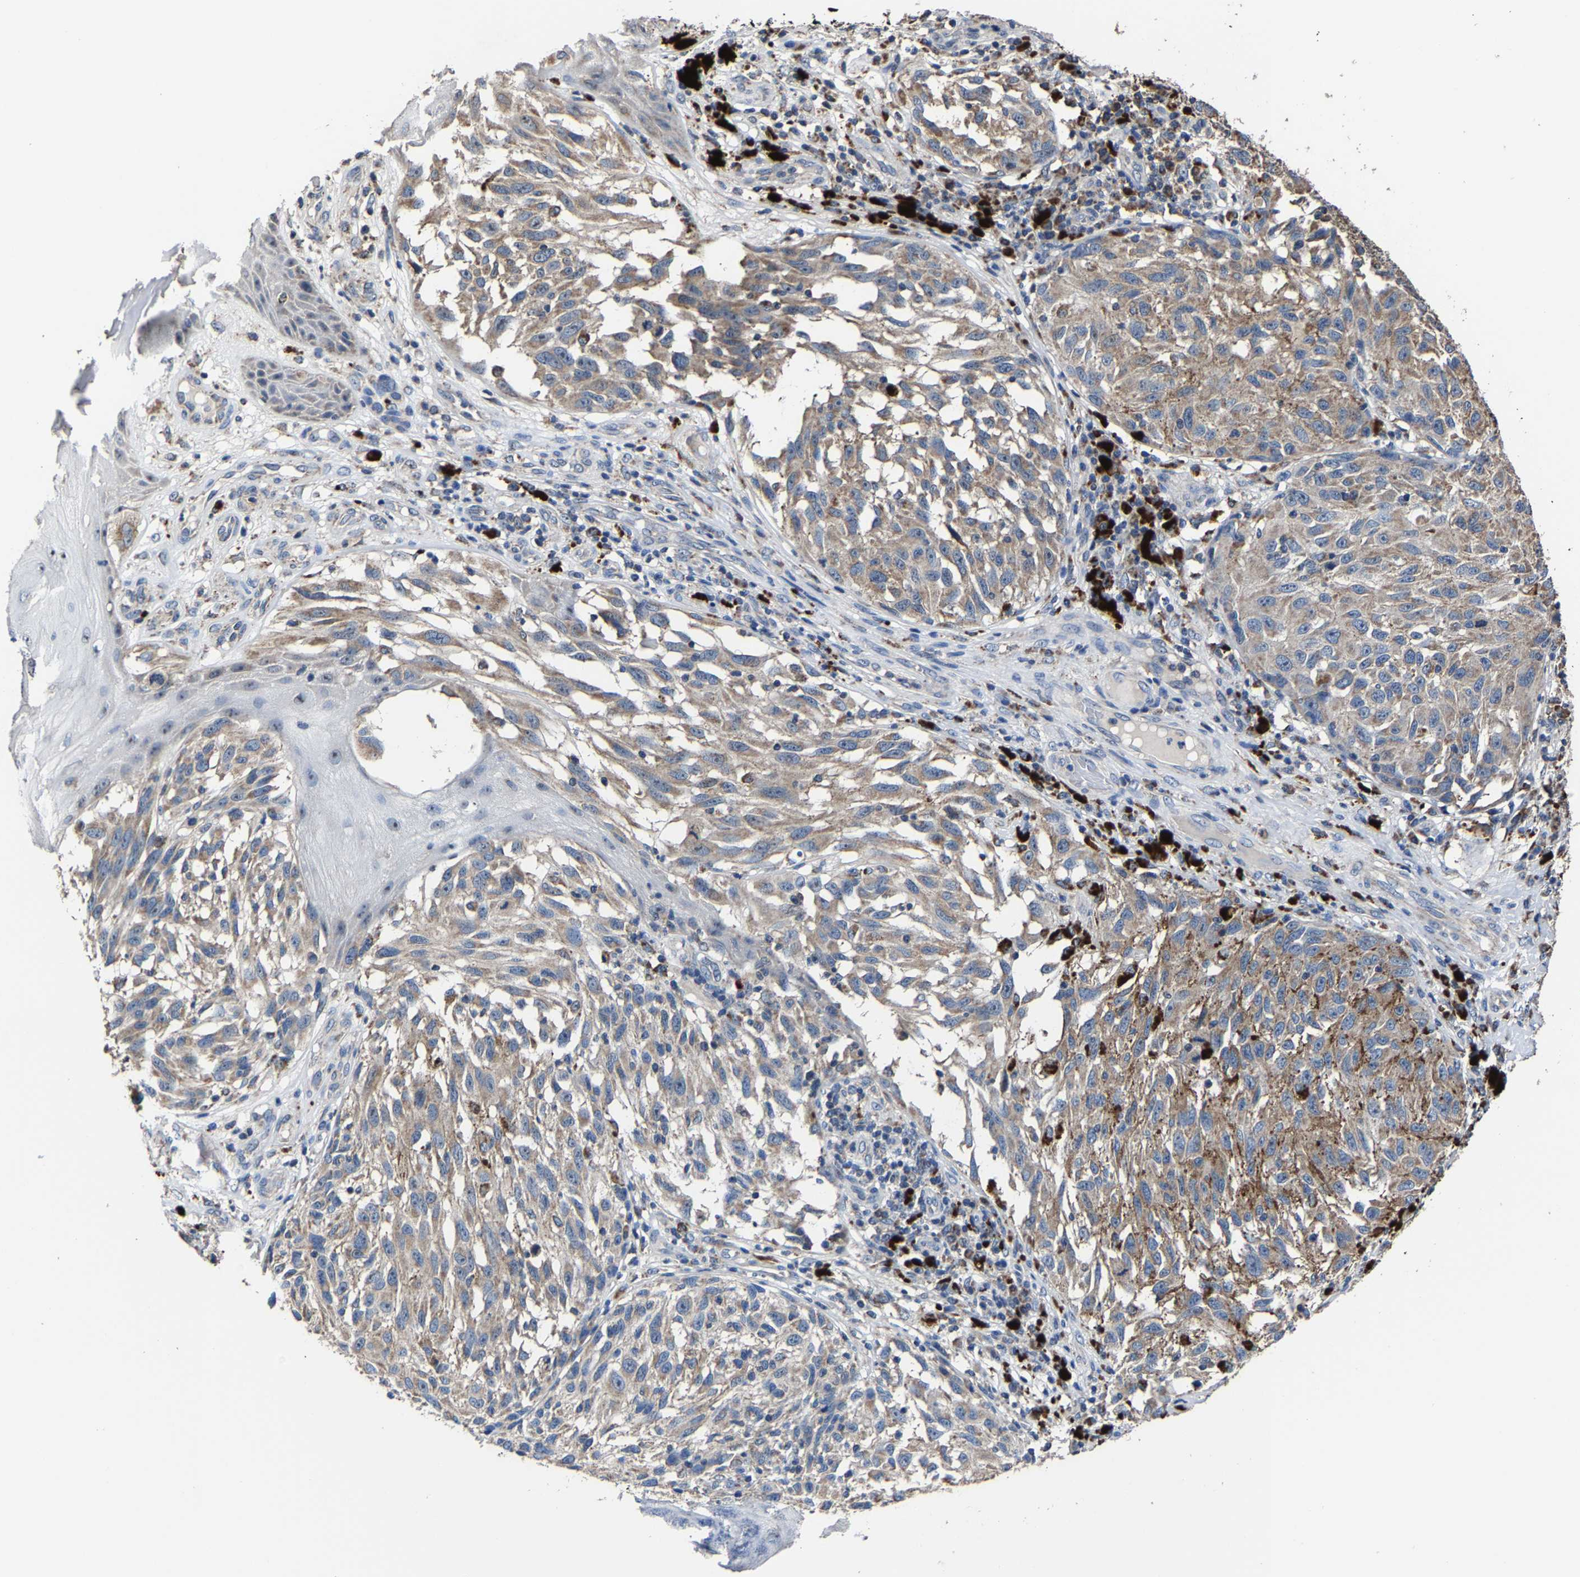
{"staining": {"intensity": "weak", "quantity": ">75%", "location": "cytoplasmic/membranous"}, "tissue": "melanoma", "cell_type": "Tumor cells", "image_type": "cancer", "snomed": [{"axis": "morphology", "description": "Malignant melanoma, NOS"}, {"axis": "topography", "description": "Skin"}], "caption": "Brown immunohistochemical staining in human melanoma displays weak cytoplasmic/membranous staining in about >75% of tumor cells.", "gene": "ZCCHC7", "patient": {"sex": "female", "age": 73}}